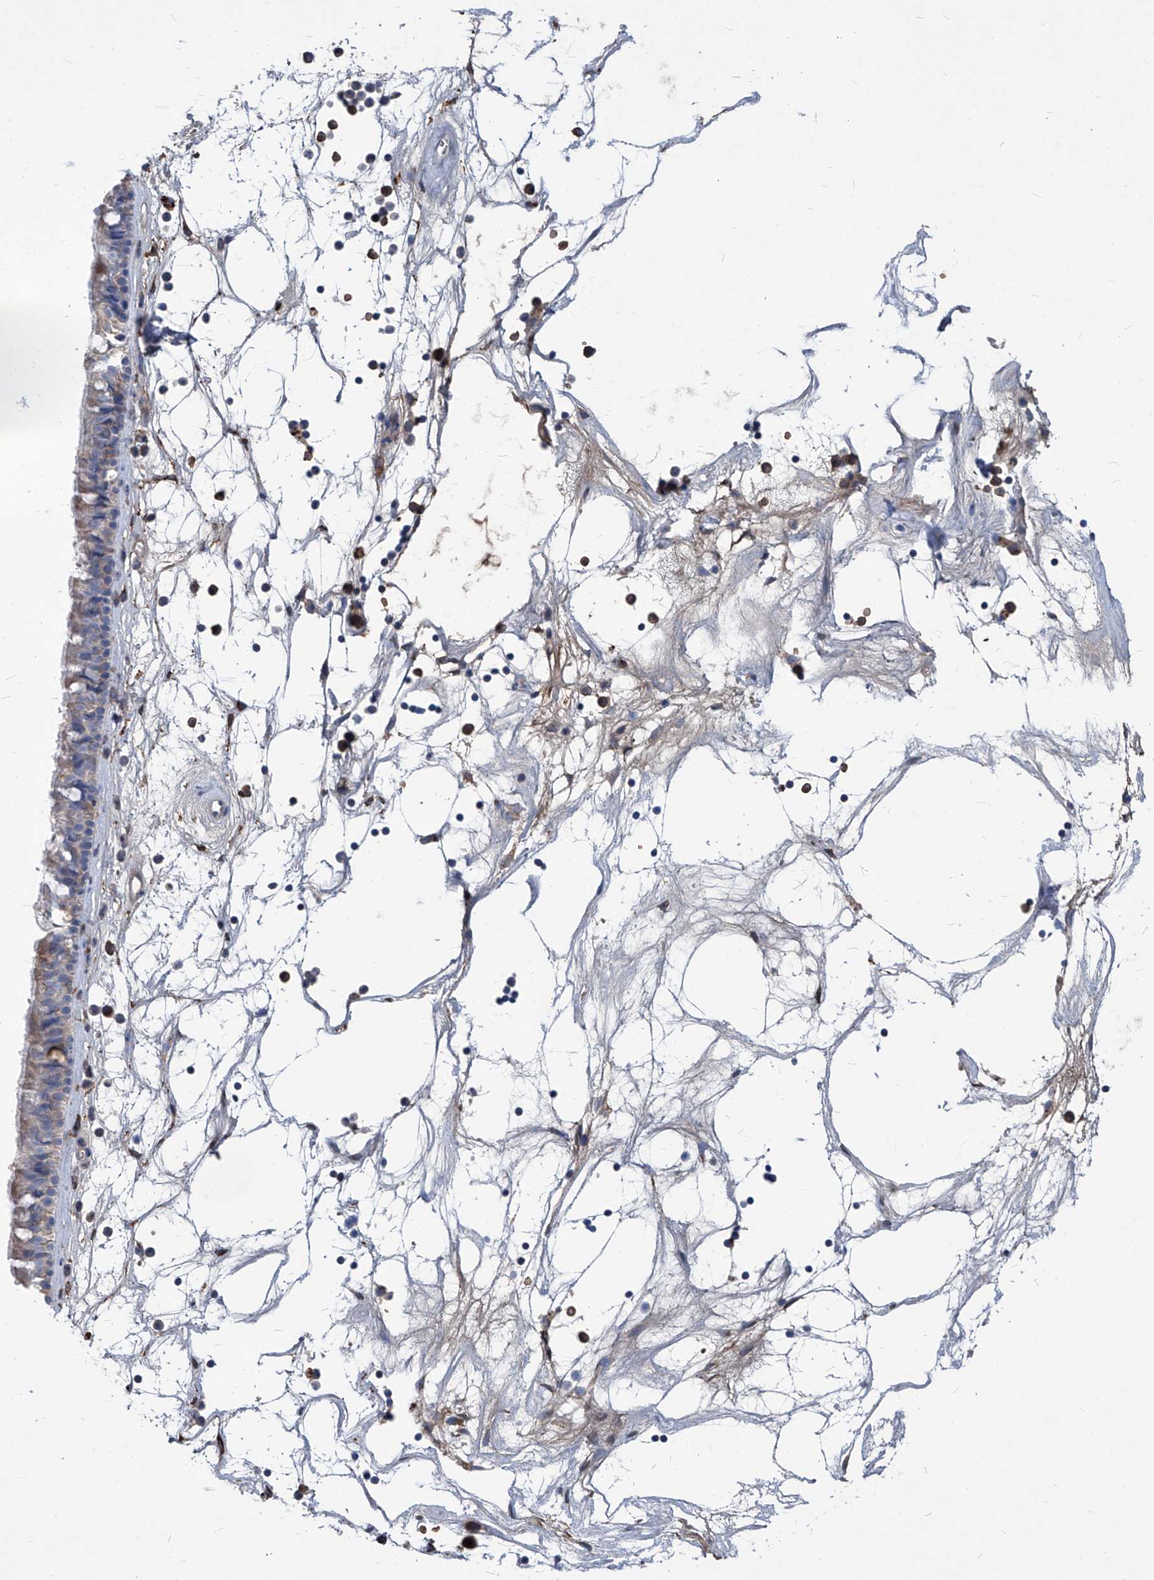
{"staining": {"intensity": "weak", "quantity": "25%-75%", "location": "cytoplasmic/membranous"}, "tissue": "nasopharynx", "cell_type": "Respiratory epithelial cells", "image_type": "normal", "snomed": [{"axis": "morphology", "description": "Normal tissue, NOS"}, {"axis": "topography", "description": "Nasopharynx"}], "caption": "The histopathology image exhibits immunohistochemical staining of benign nasopharynx. There is weak cytoplasmic/membranous expression is appreciated in approximately 25%-75% of respiratory epithelial cells.", "gene": "EPHA8", "patient": {"sex": "male", "age": 64}}